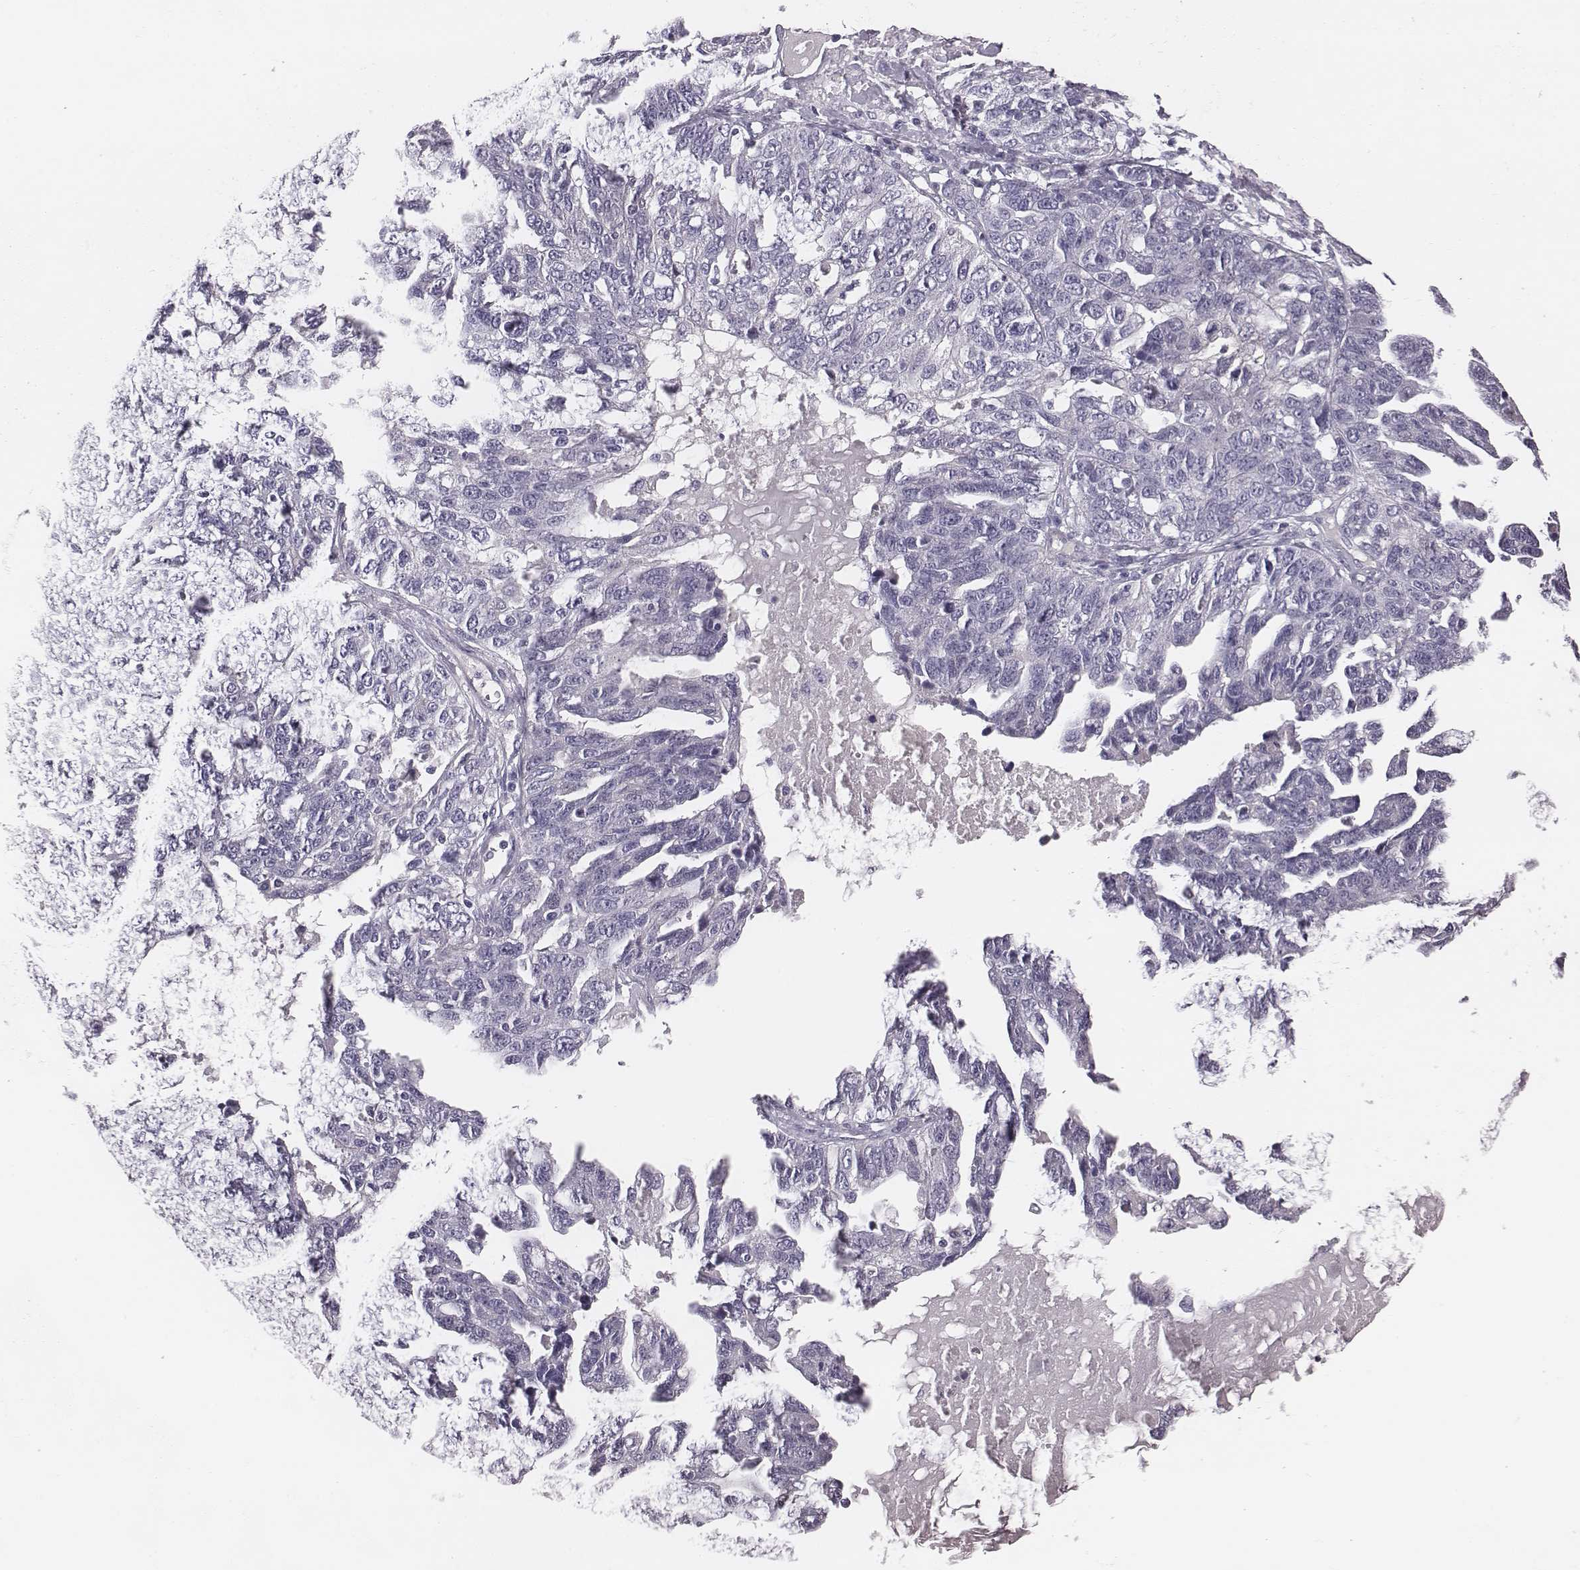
{"staining": {"intensity": "negative", "quantity": "none", "location": "none"}, "tissue": "ovarian cancer", "cell_type": "Tumor cells", "image_type": "cancer", "snomed": [{"axis": "morphology", "description": "Cystadenocarcinoma, serous, NOS"}, {"axis": "topography", "description": "Ovary"}], "caption": "Protein analysis of serous cystadenocarcinoma (ovarian) reveals no significant expression in tumor cells.", "gene": "CACNG4", "patient": {"sex": "female", "age": 71}}